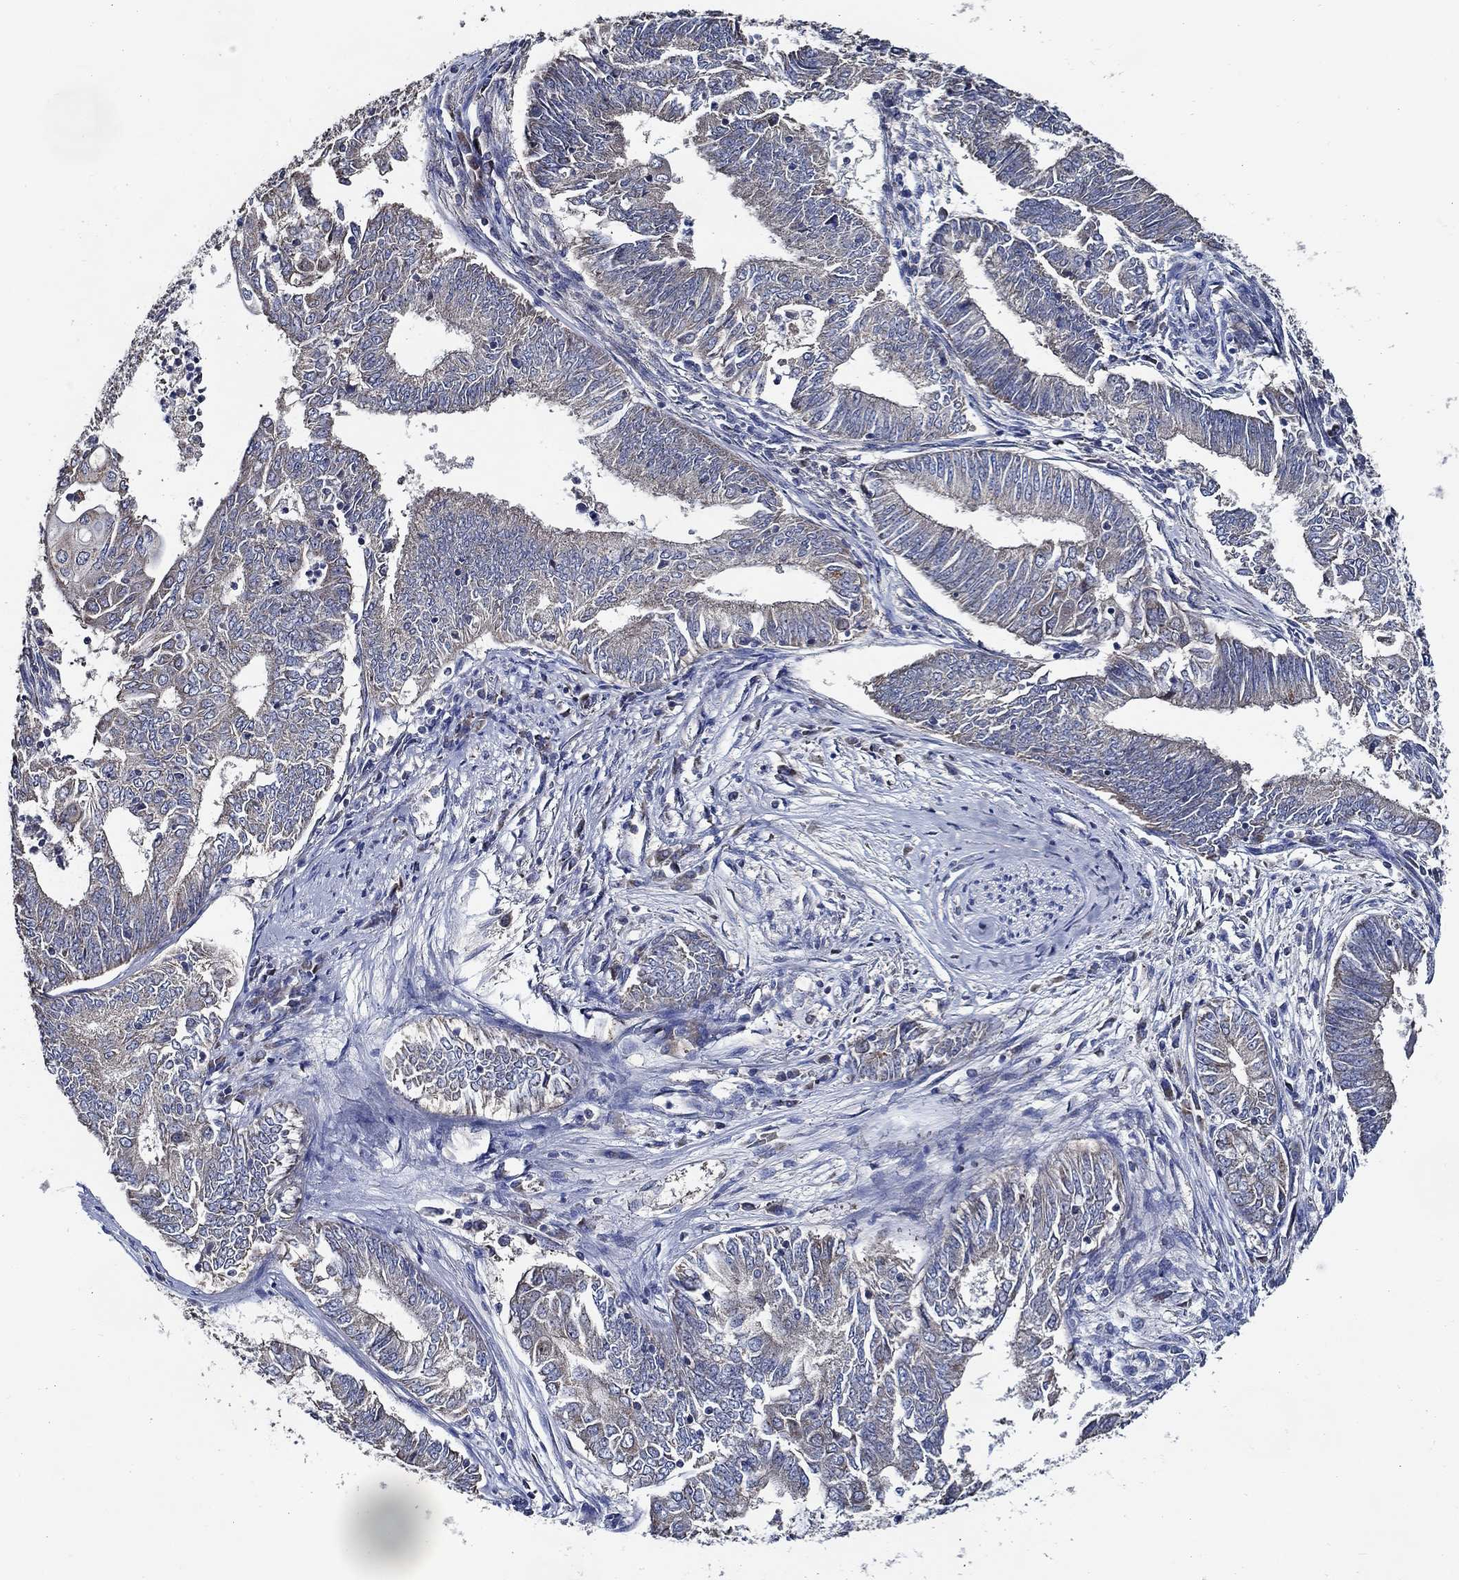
{"staining": {"intensity": "negative", "quantity": "none", "location": "none"}, "tissue": "endometrial cancer", "cell_type": "Tumor cells", "image_type": "cancer", "snomed": [{"axis": "morphology", "description": "Adenocarcinoma, NOS"}, {"axis": "topography", "description": "Endometrium"}], "caption": "Immunohistochemistry (IHC) photomicrograph of human endometrial cancer (adenocarcinoma) stained for a protein (brown), which displays no positivity in tumor cells.", "gene": "WDR53", "patient": {"sex": "female", "age": 62}}